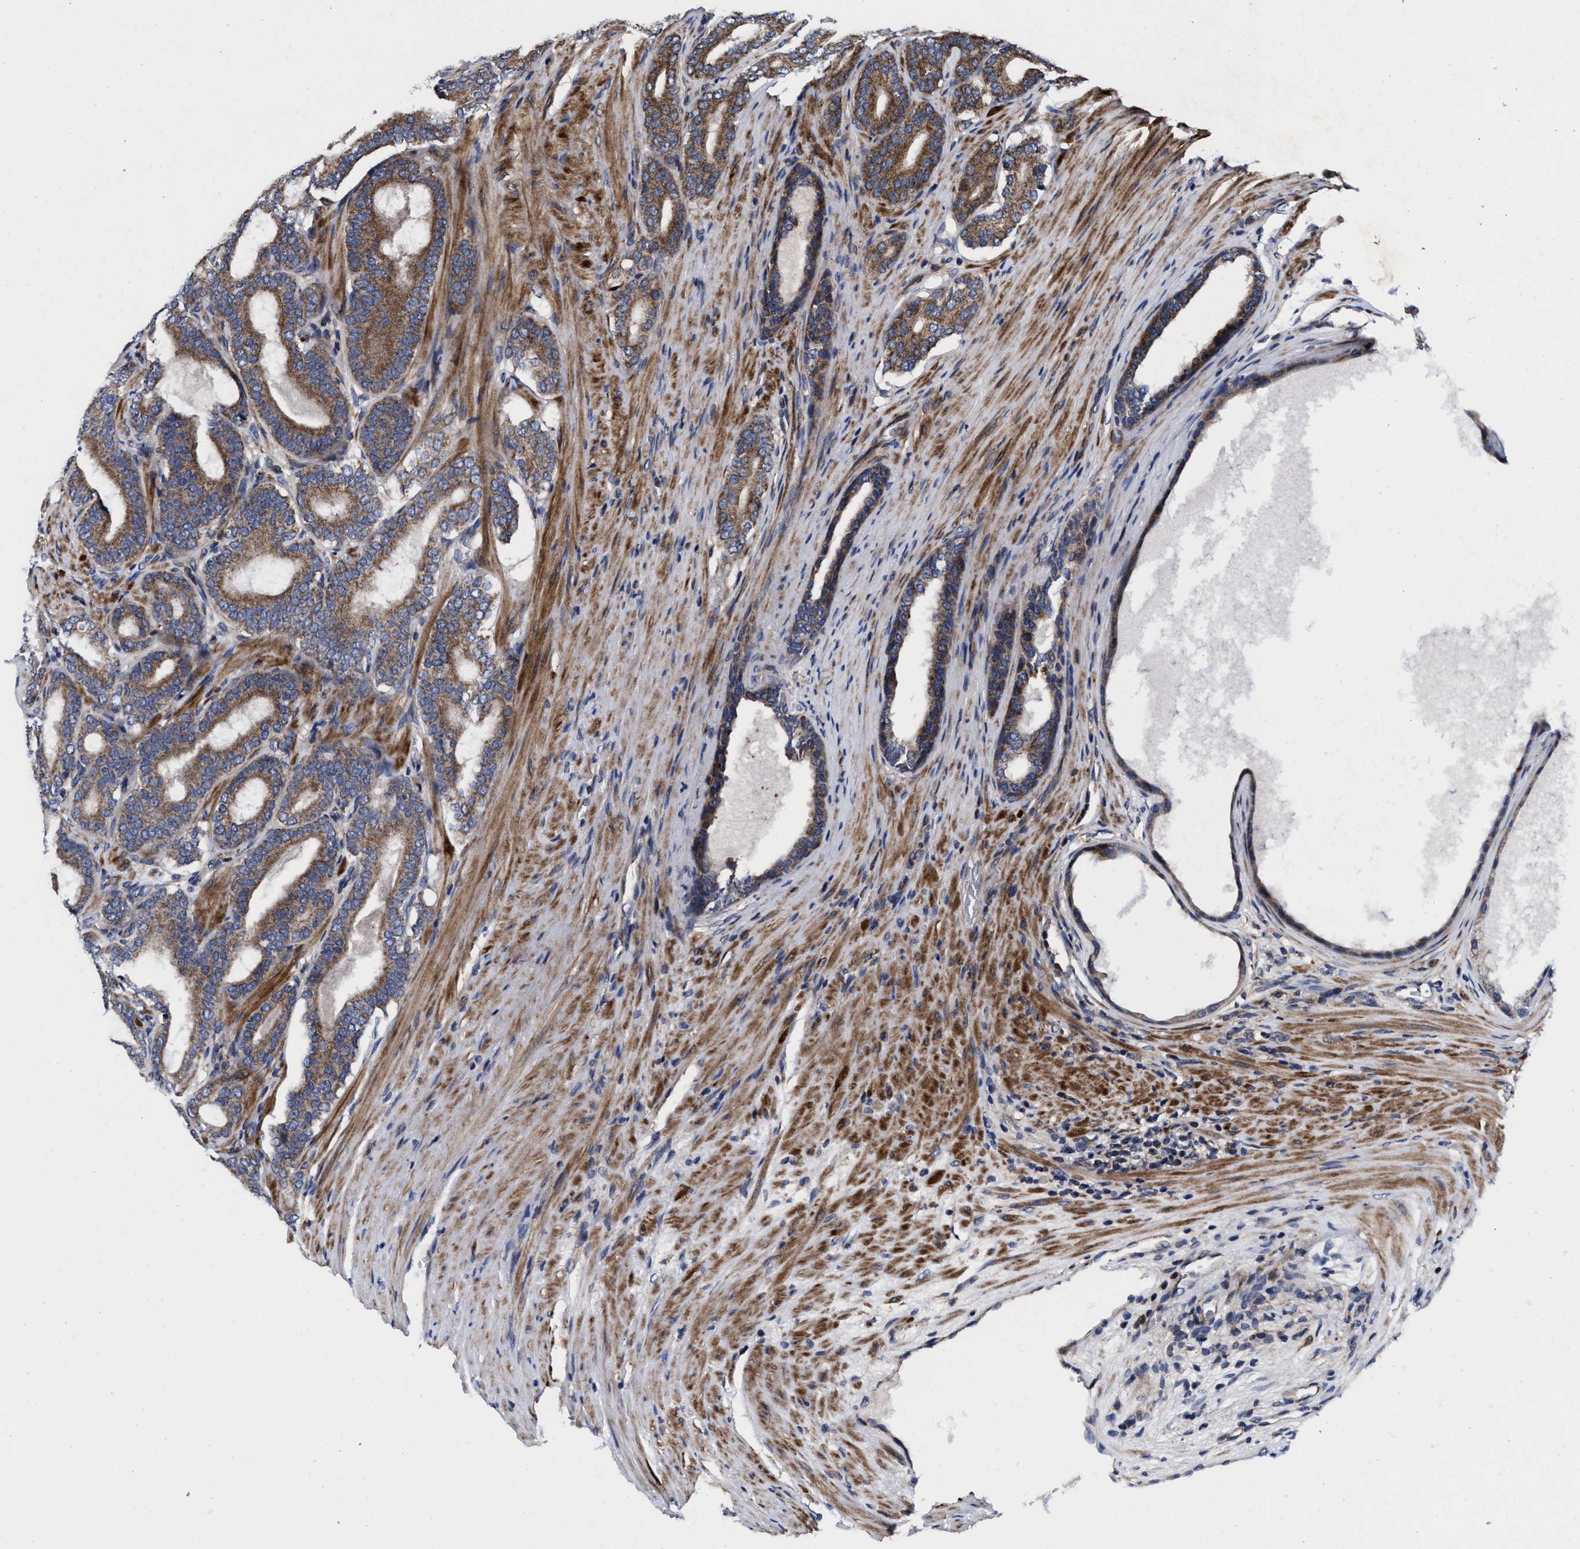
{"staining": {"intensity": "moderate", "quantity": ">75%", "location": "cytoplasmic/membranous"}, "tissue": "prostate cancer", "cell_type": "Tumor cells", "image_type": "cancer", "snomed": [{"axis": "morphology", "description": "Adenocarcinoma, High grade"}, {"axis": "topography", "description": "Prostate"}], "caption": "About >75% of tumor cells in prostate cancer exhibit moderate cytoplasmic/membranous protein positivity as visualized by brown immunohistochemical staining.", "gene": "MRPL50", "patient": {"sex": "male", "age": 60}}